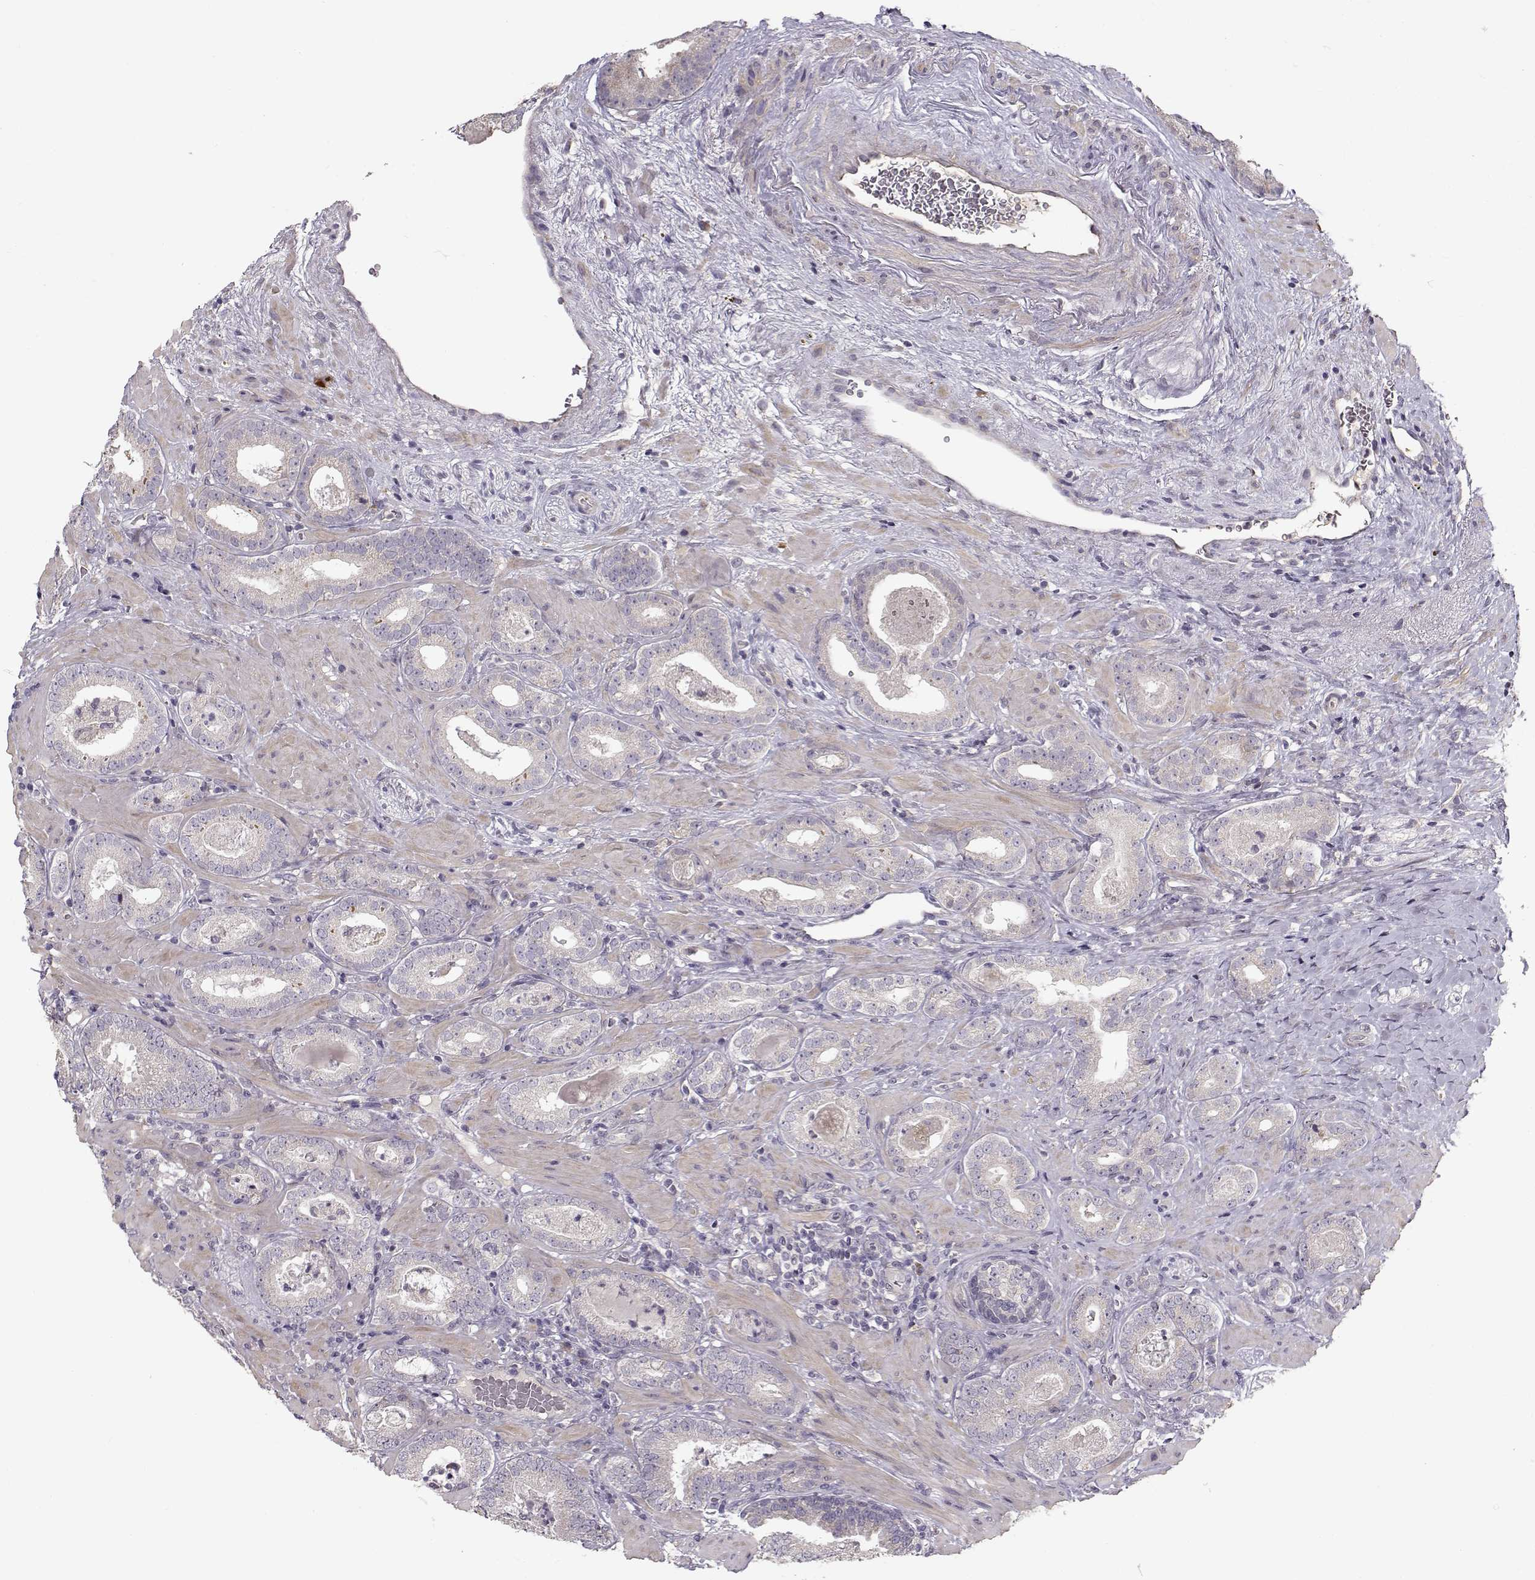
{"staining": {"intensity": "negative", "quantity": "none", "location": "none"}, "tissue": "prostate cancer", "cell_type": "Tumor cells", "image_type": "cancer", "snomed": [{"axis": "morphology", "description": "Adenocarcinoma, Low grade"}, {"axis": "topography", "description": "Prostate"}], "caption": "This is an immunohistochemistry photomicrograph of prostate cancer (adenocarcinoma (low-grade)). There is no staining in tumor cells.", "gene": "ENTPD8", "patient": {"sex": "male", "age": 60}}